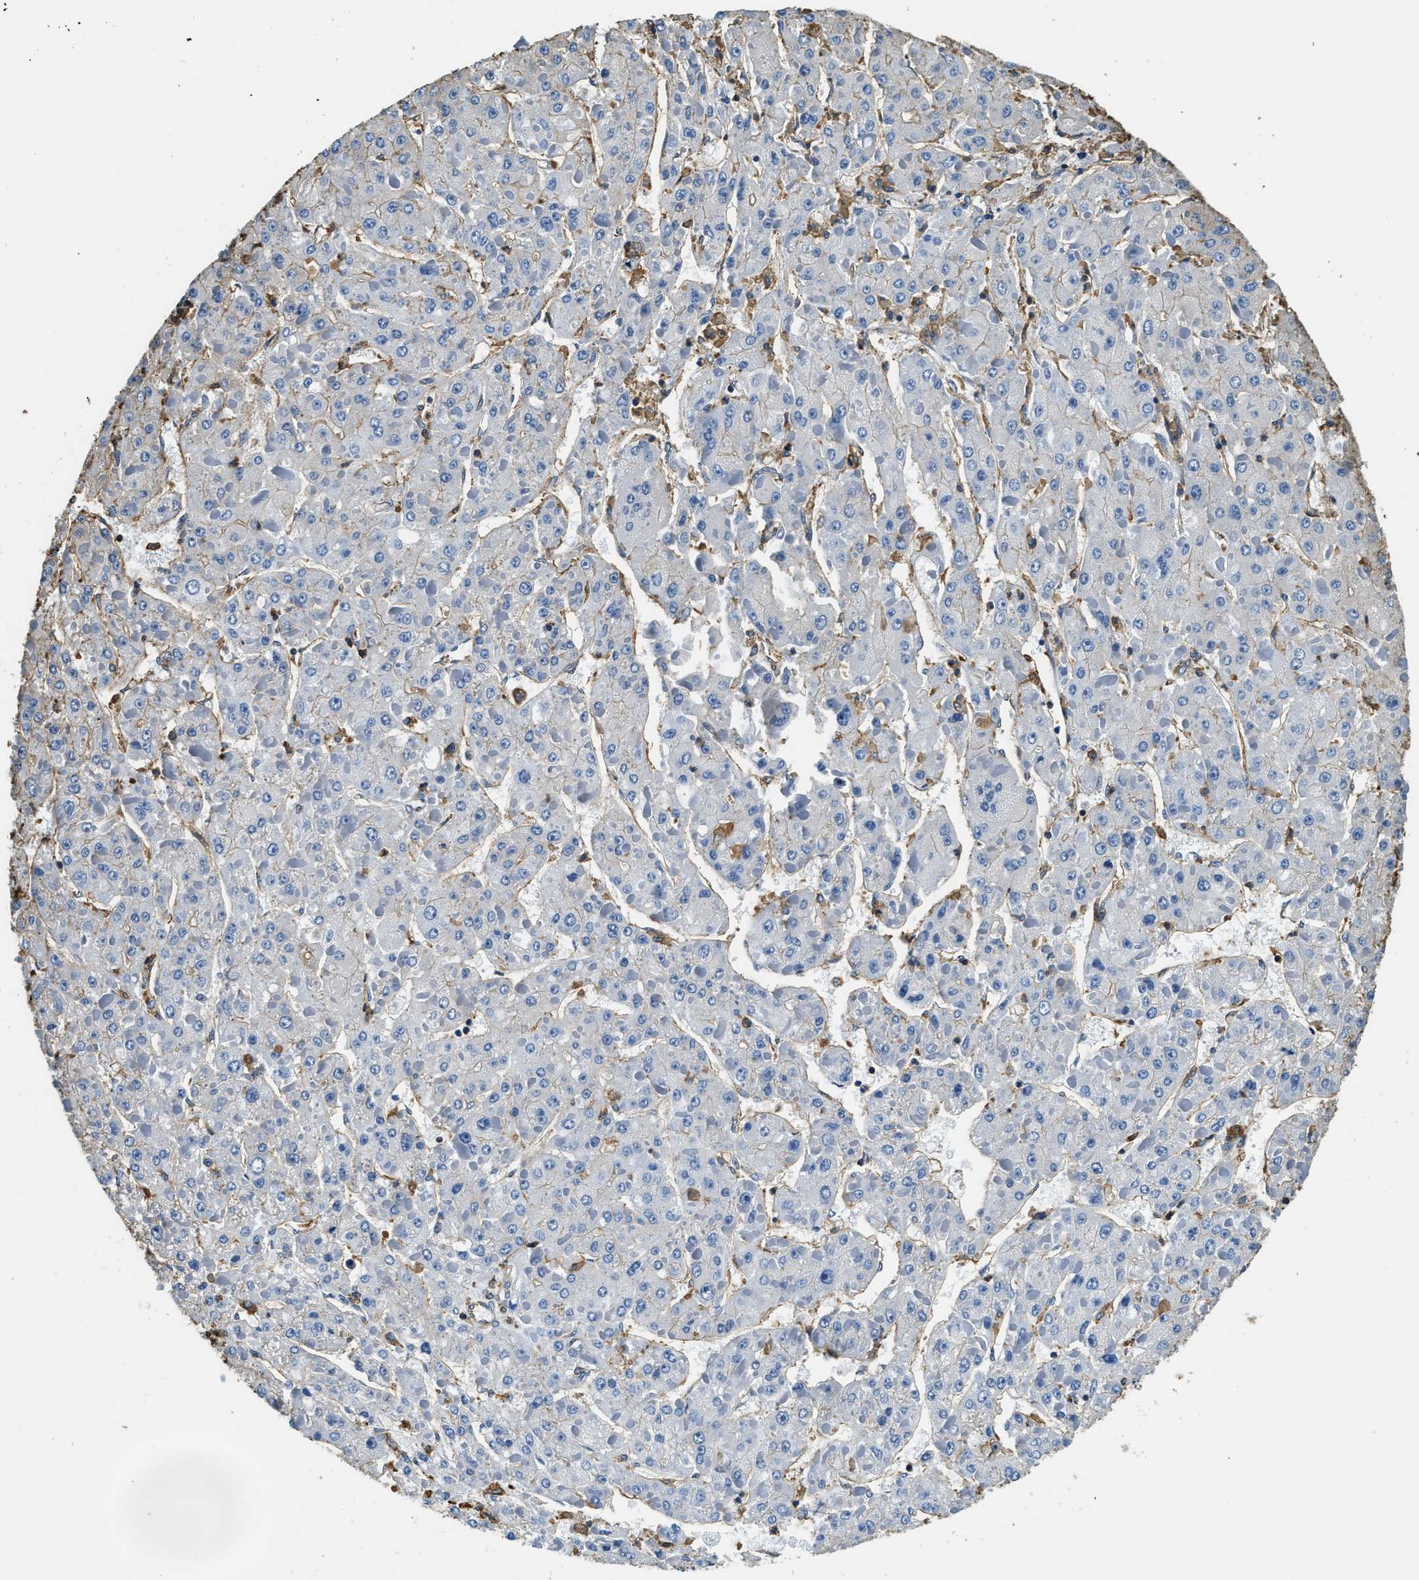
{"staining": {"intensity": "negative", "quantity": "none", "location": "none"}, "tissue": "liver cancer", "cell_type": "Tumor cells", "image_type": "cancer", "snomed": [{"axis": "morphology", "description": "Carcinoma, Hepatocellular, NOS"}, {"axis": "topography", "description": "Liver"}], "caption": "DAB immunohistochemical staining of human liver cancer (hepatocellular carcinoma) displays no significant staining in tumor cells. Brightfield microscopy of IHC stained with DAB (brown) and hematoxylin (blue), captured at high magnification.", "gene": "ACCS", "patient": {"sex": "female", "age": 73}}